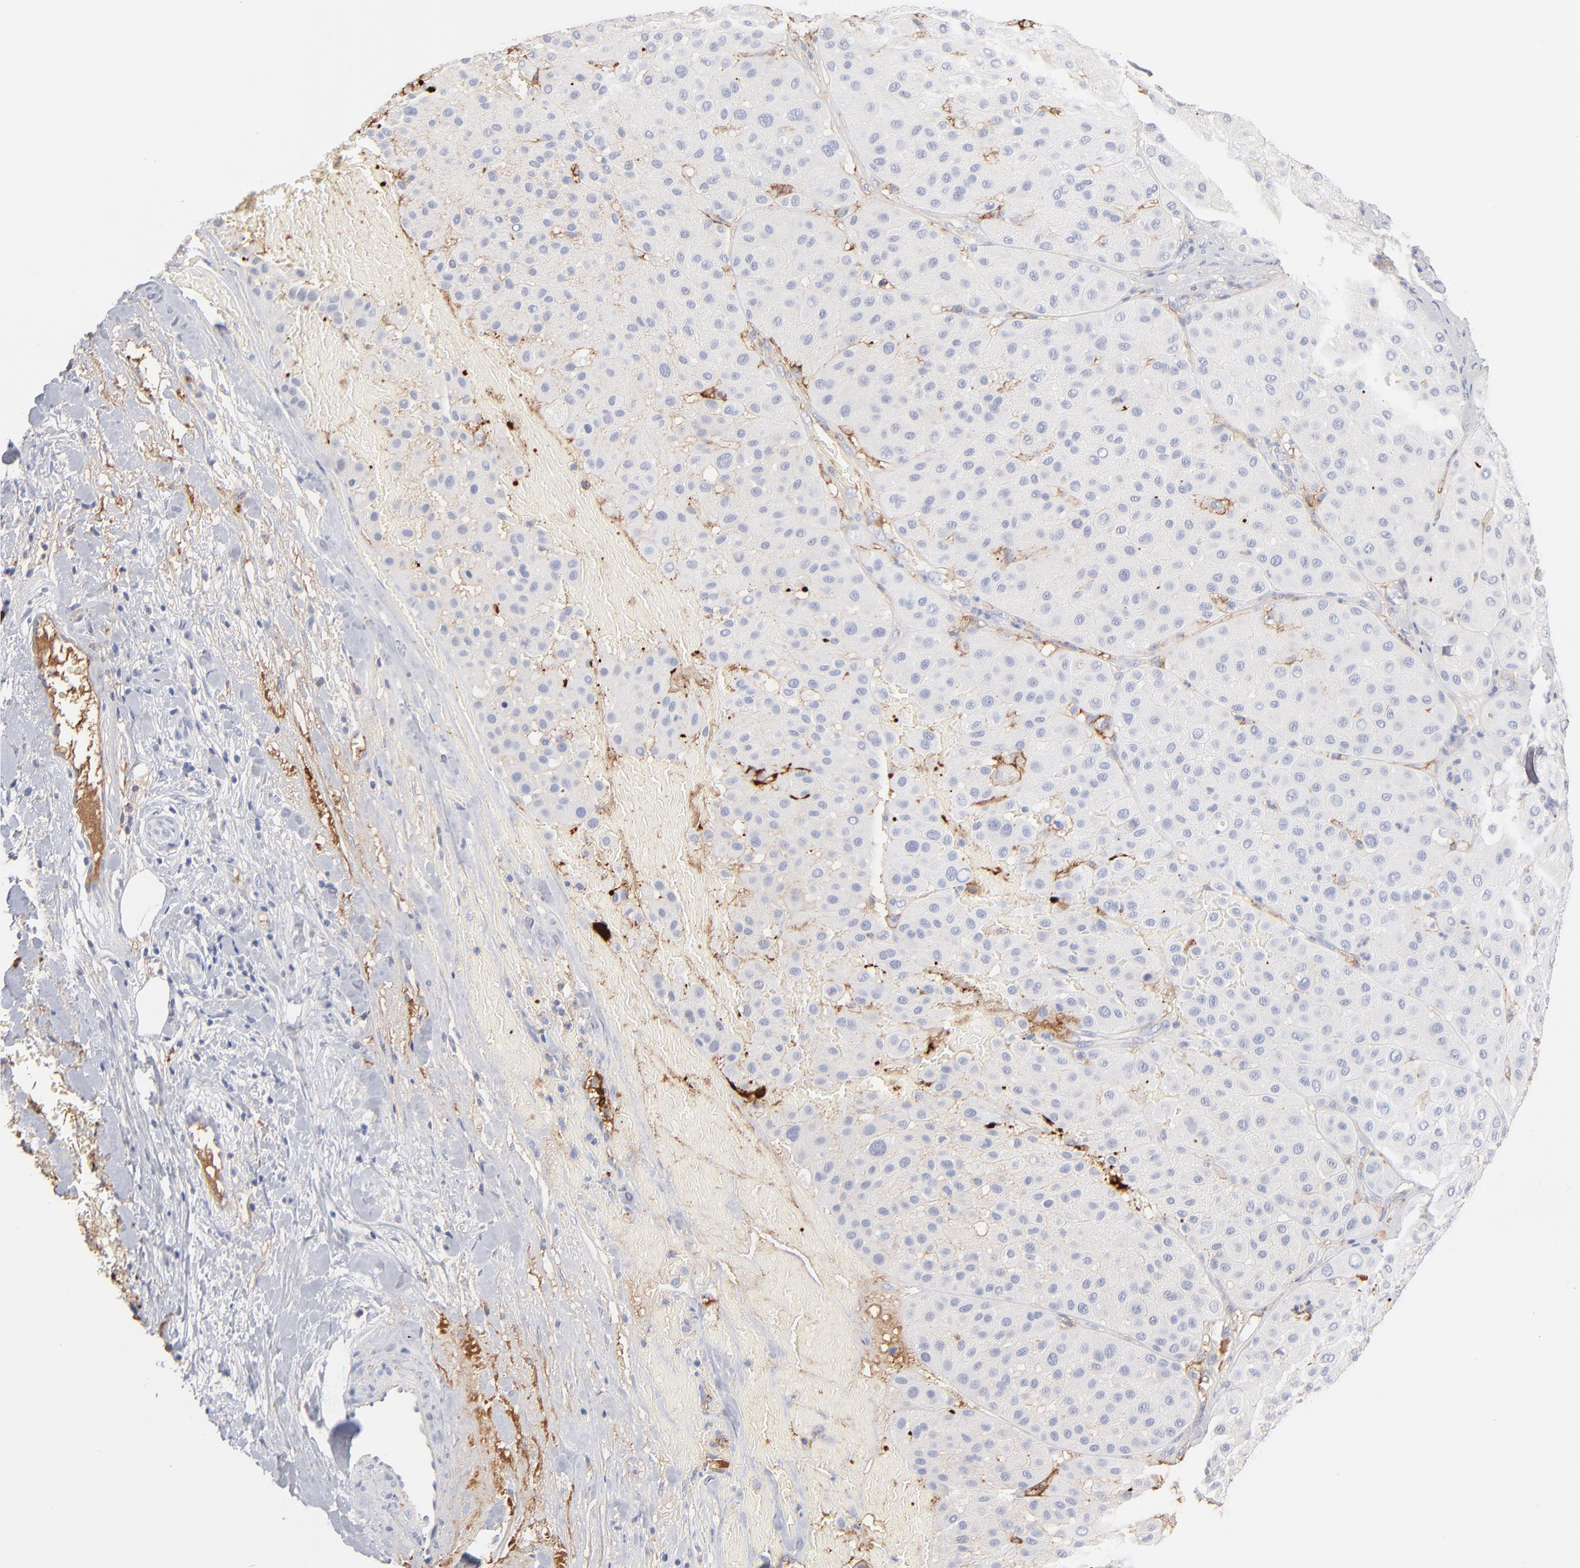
{"staining": {"intensity": "negative", "quantity": "none", "location": "none"}, "tissue": "melanoma", "cell_type": "Tumor cells", "image_type": "cancer", "snomed": [{"axis": "morphology", "description": "Normal tissue, NOS"}, {"axis": "morphology", "description": "Malignant melanoma, Metastatic site"}, {"axis": "topography", "description": "Skin"}], "caption": "Immunohistochemical staining of malignant melanoma (metastatic site) shows no significant positivity in tumor cells. (Stains: DAB (3,3'-diaminobenzidine) IHC with hematoxylin counter stain, Microscopy: brightfield microscopy at high magnification).", "gene": "APOH", "patient": {"sex": "male", "age": 41}}